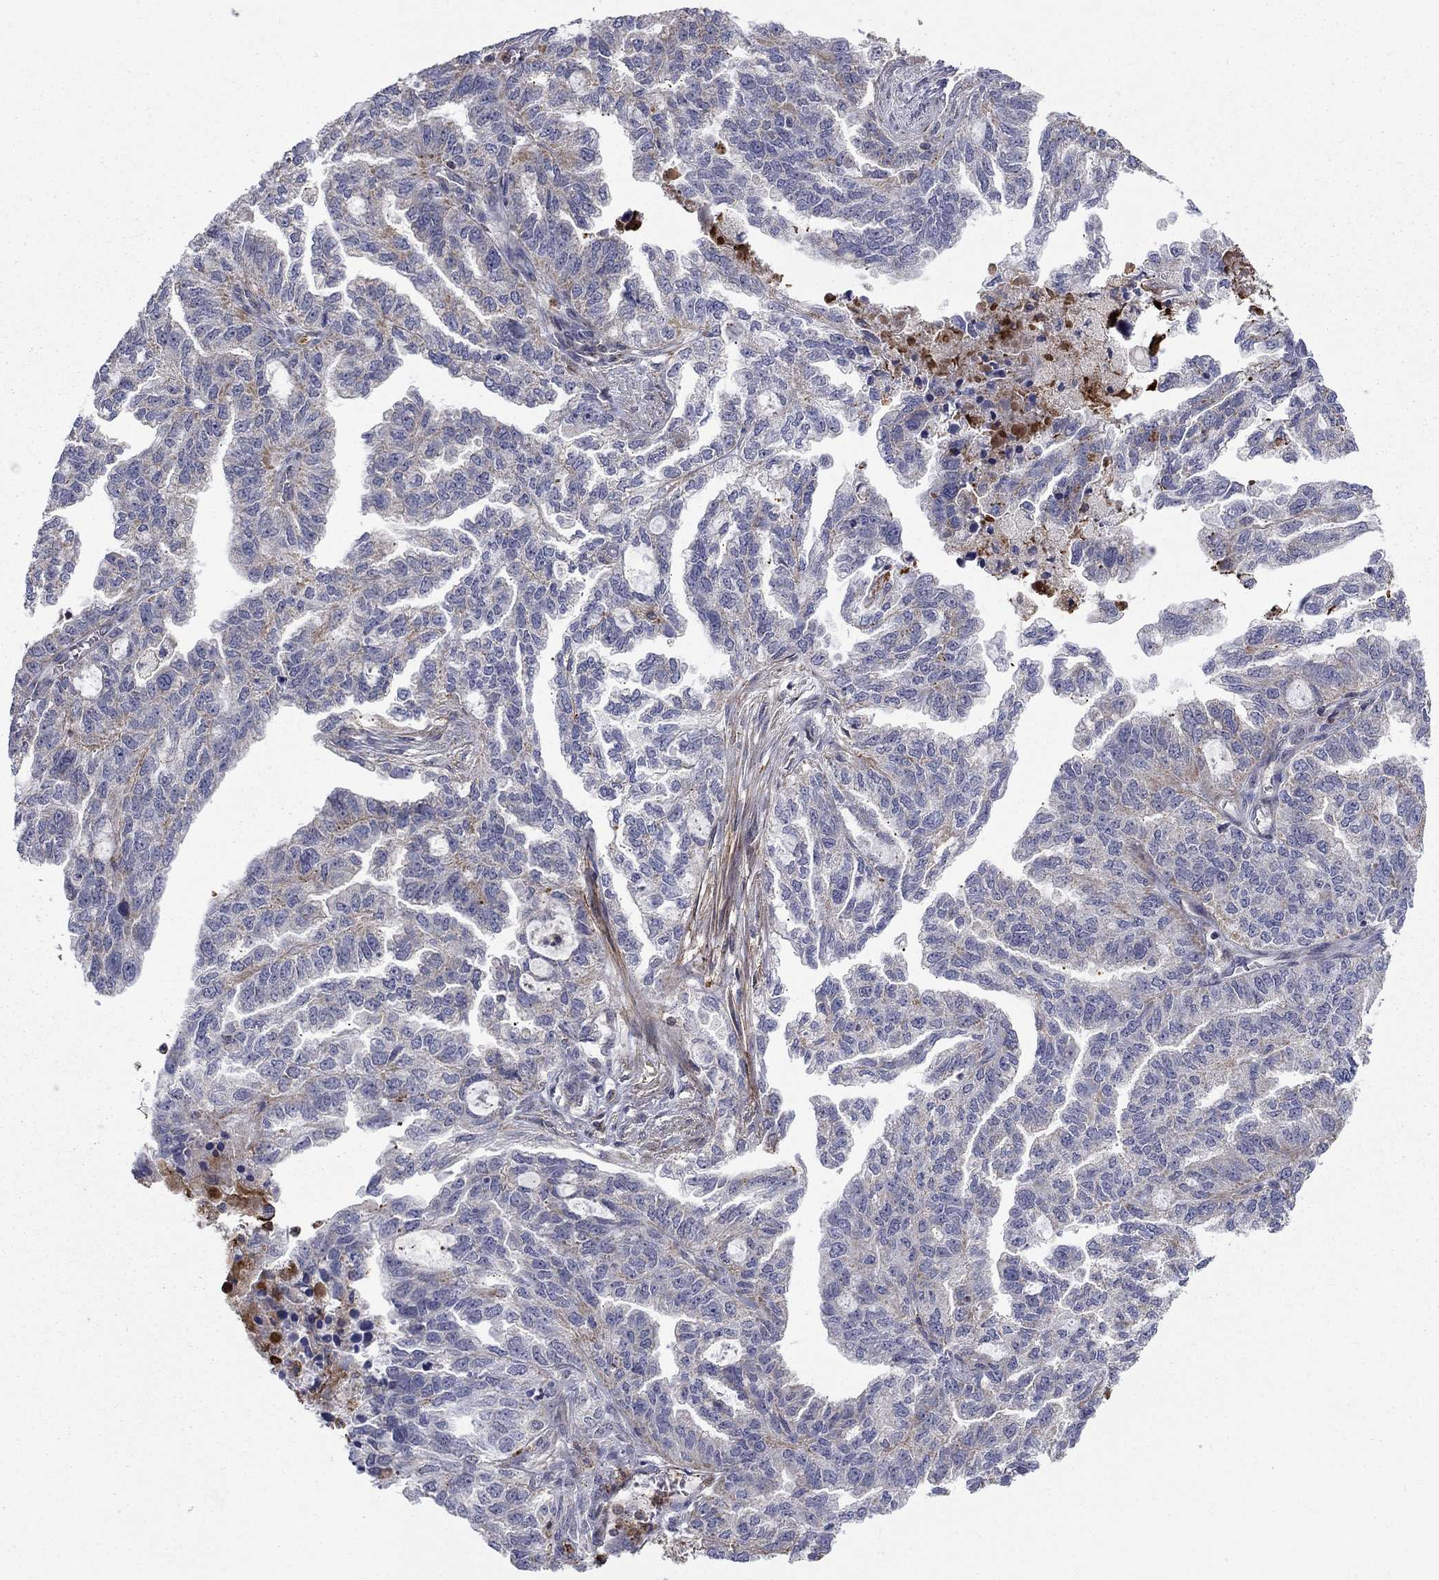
{"staining": {"intensity": "negative", "quantity": "none", "location": "none"}, "tissue": "ovarian cancer", "cell_type": "Tumor cells", "image_type": "cancer", "snomed": [{"axis": "morphology", "description": "Cystadenocarcinoma, serous, NOS"}, {"axis": "topography", "description": "Ovary"}], "caption": "Serous cystadenocarcinoma (ovarian) was stained to show a protein in brown. There is no significant expression in tumor cells.", "gene": "DOP1B", "patient": {"sex": "female", "age": 51}}